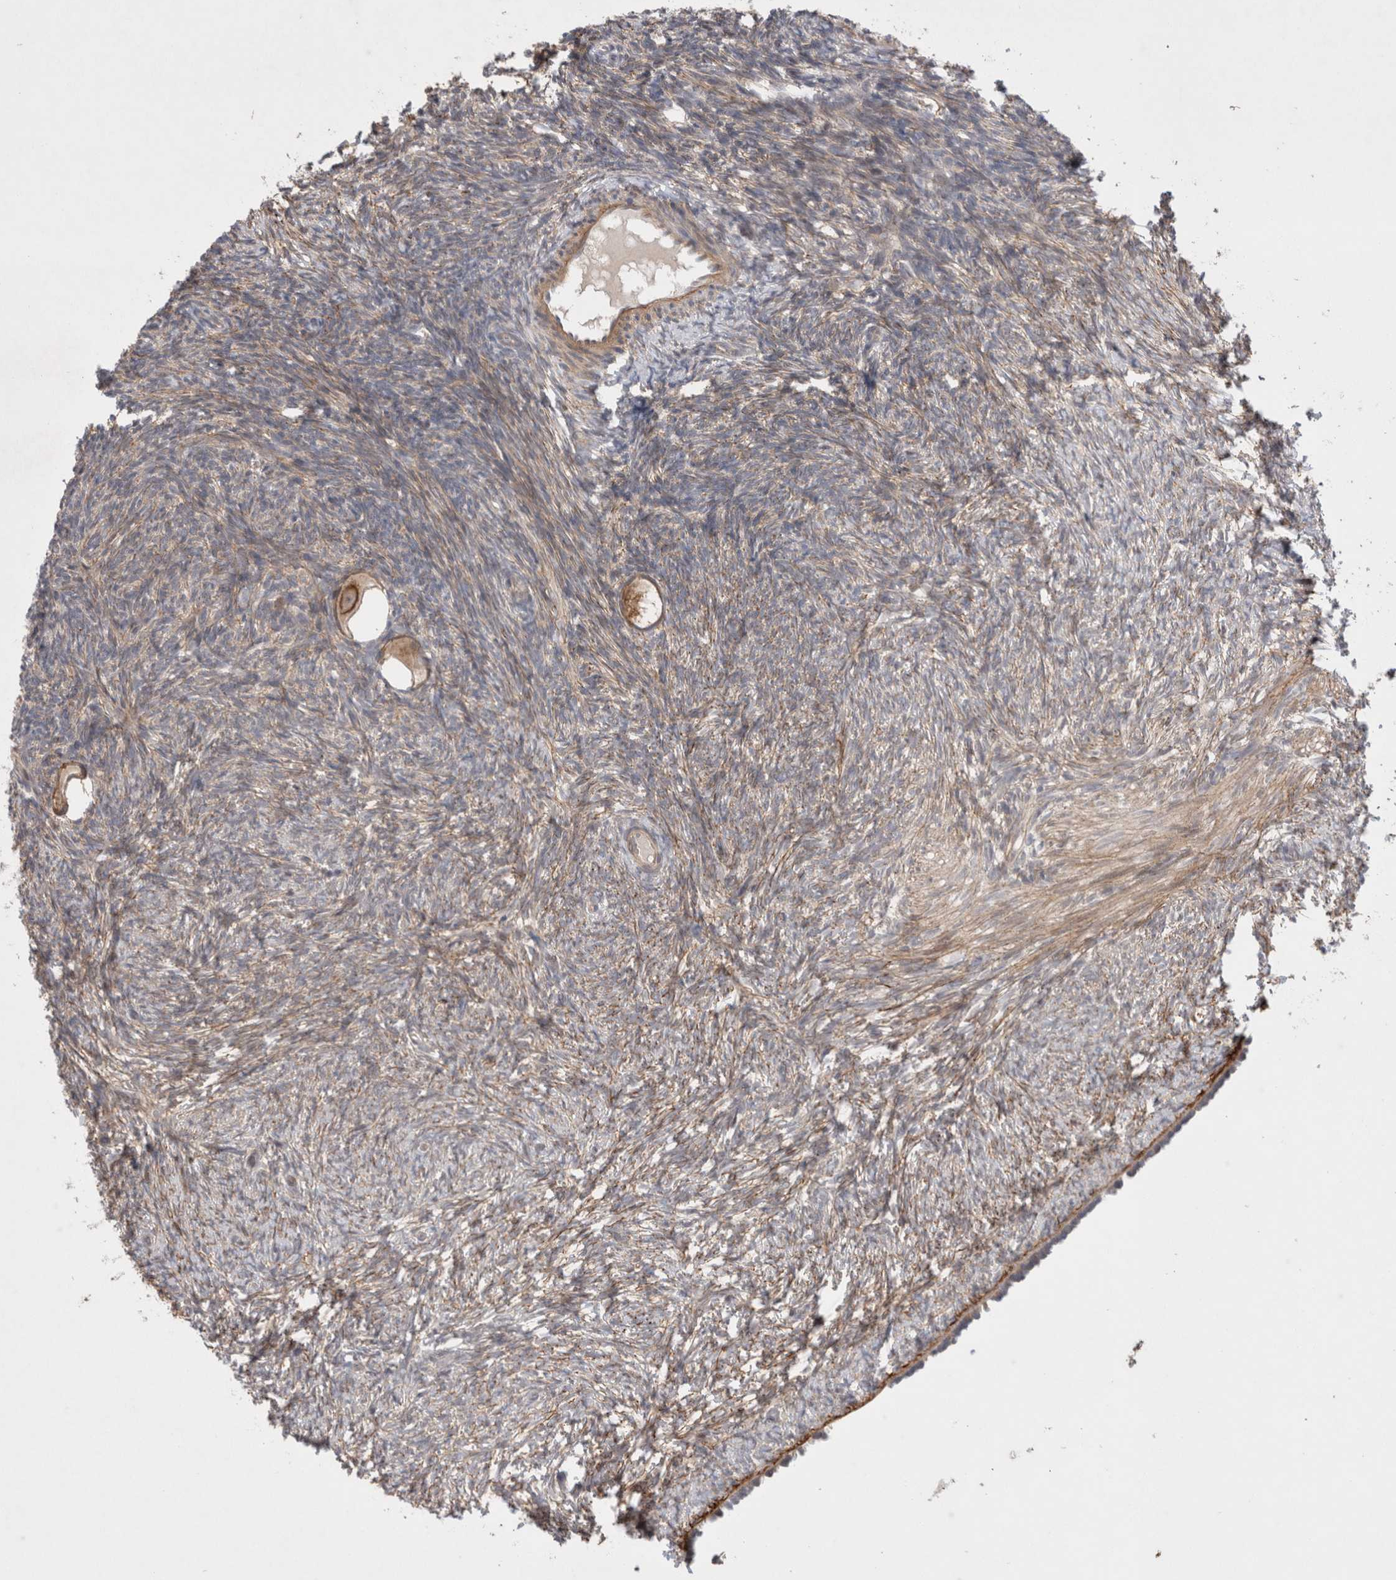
{"staining": {"intensity": "moderate", "quantity": ">75%", "location": "cytoplasmic/membranous"}, "tissue": "ovary", "cell_type": "Follicle cells", "image_type": "normal", "snomed": [{"axis": "morphology", "description": "Normal tissue, NOS"}, {"axis": "topography", "description": "Ovary"}], "caption": "IHC of unremarkable ovary demonstrates medium levels of moderate cytoplasmic/membranous expression in about >75% of follicle cells.", "gene": "GSDMB", "patient": {"sex": "female", "age": 34}}